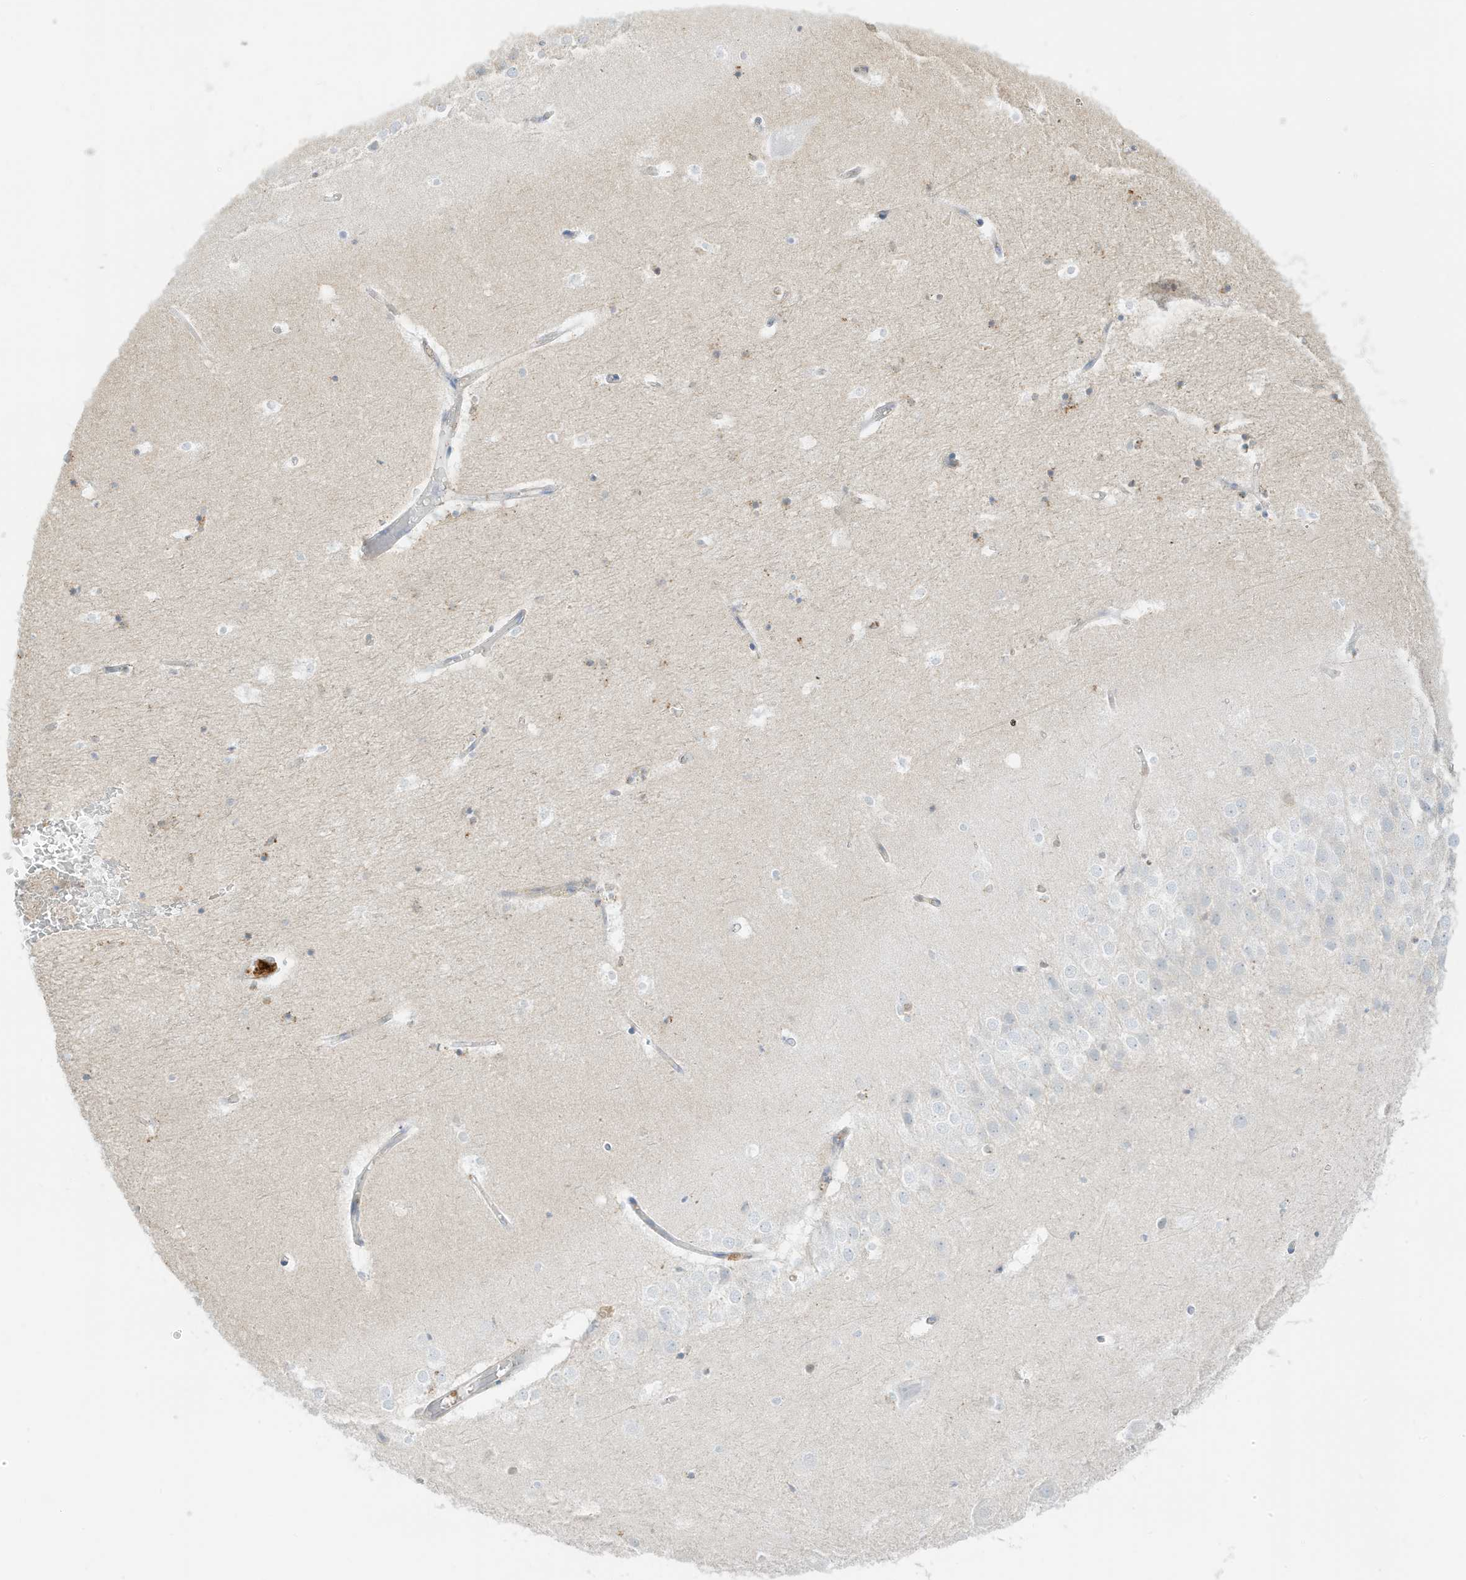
{"staining": {"intensity": "negative", "quantity": "none", "location": "none"}, "tissue": "hippocampus", "cell_type": "Glial cells", "image_type": "normal", "snomed": [{"axis": "morphology", "description": "Normal tissue, NOS"}, {"axis": "topography", "description": "Hippocampus"}], "caption": "This is an immunohistochemistry (IHC) micrograph of unremarkable hippocampus. There is no expression in glial cells.", "gene": "GCA", "patient": {"sex": "female", "age": 52}}